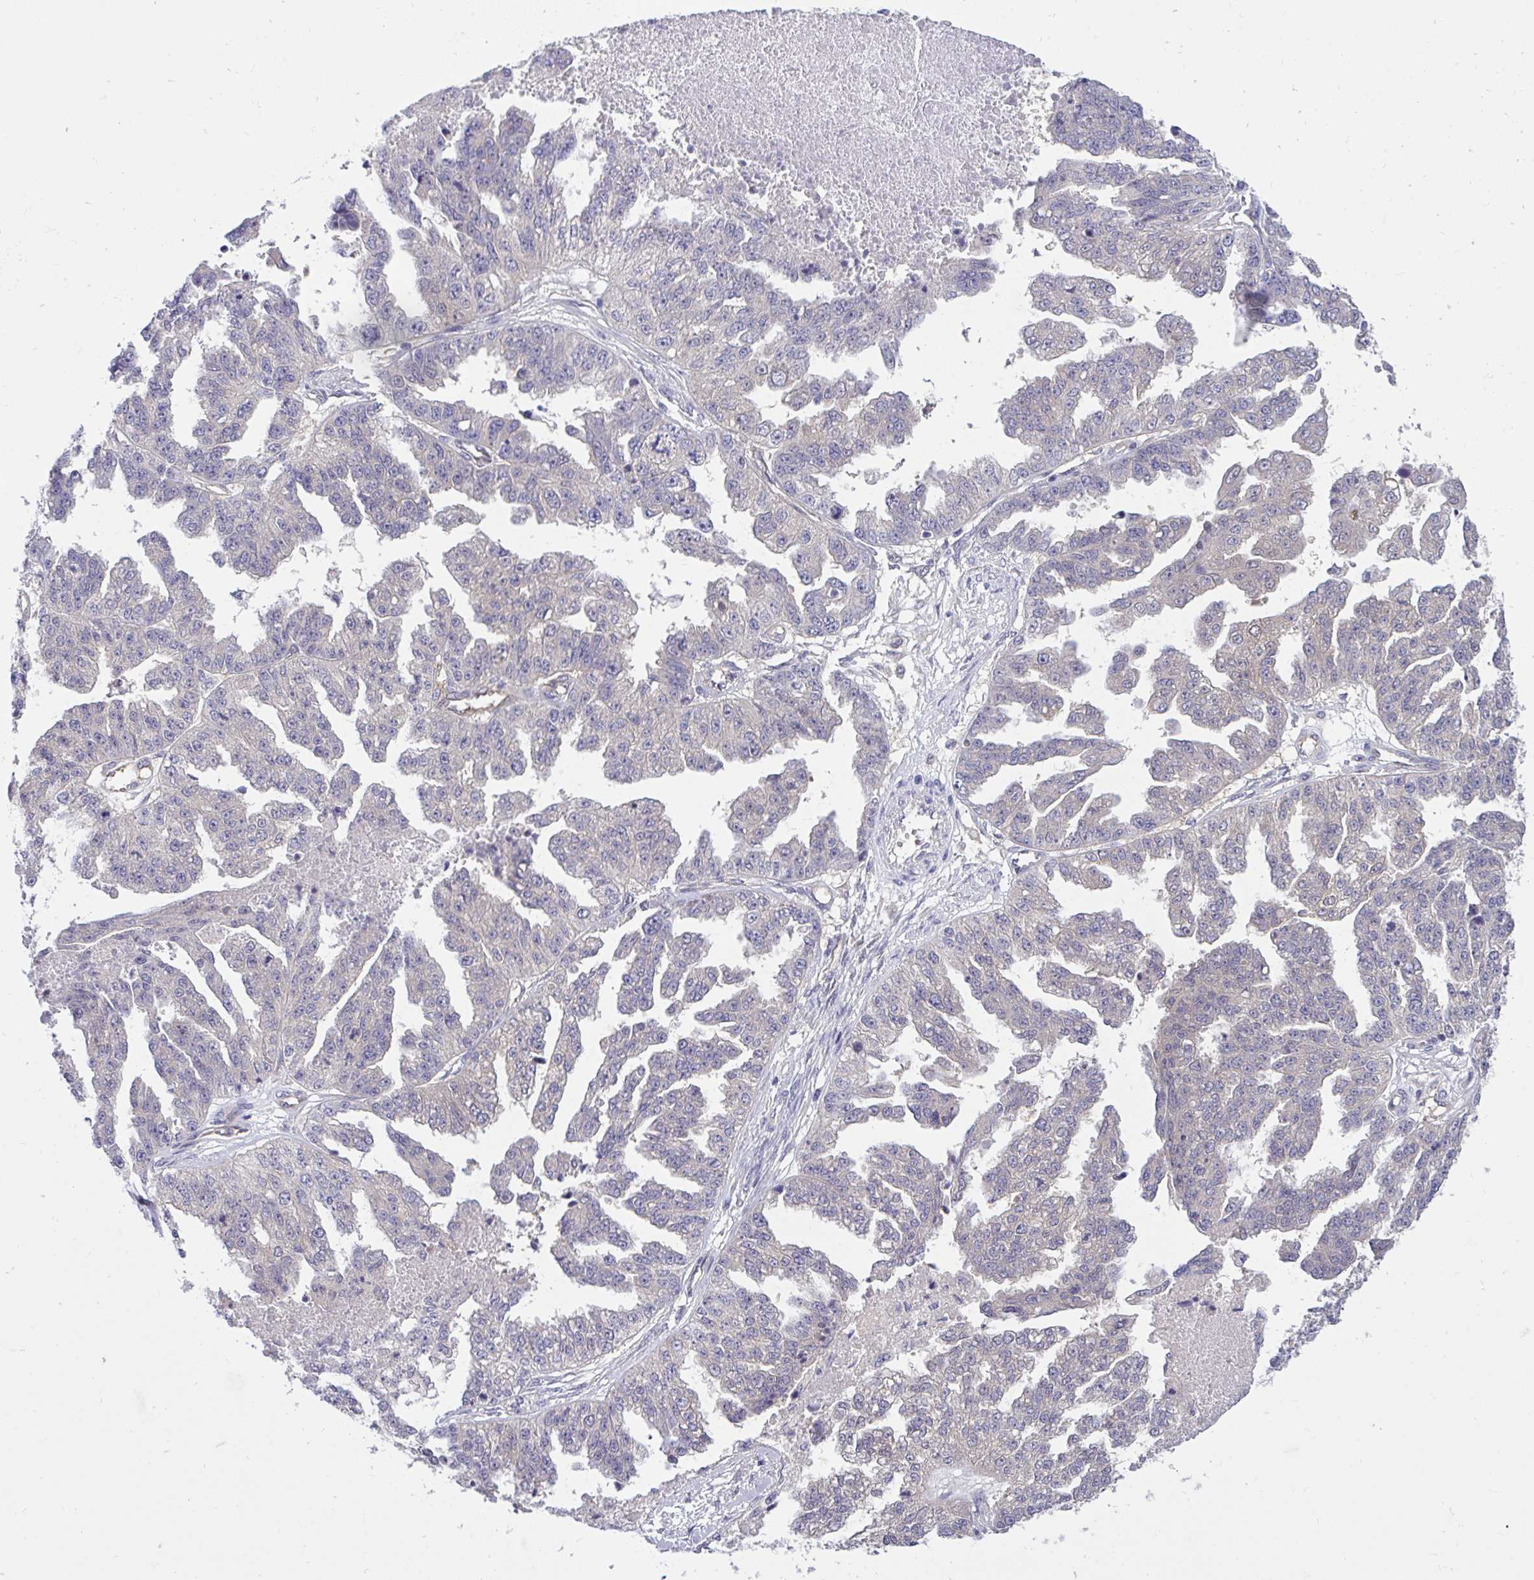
{"staining": {"intensity": "moderate", "quantity": "<25%", "location": "cytoplasmic/membranous"}, "tissue": "ovarian cancer", "cell_type": "Tumor cells", "image_type": "cancer", "snomed": [{"axis": "morphology", "description": "Cystadenocarcinoma, serous, NOS"}, {"axis": "topography", "description": "Ovary"}], "caption": "Brown immunohistochemical staining in human ovarian cancer demonstrates moderate cytoplasmic/membranous staining in approximately <25% of tumor cells. (DAB IHC with brightfield microscopy, high magnification).", "gene": "C19orf54", "patient": {"sex": "female", "age": 58}}